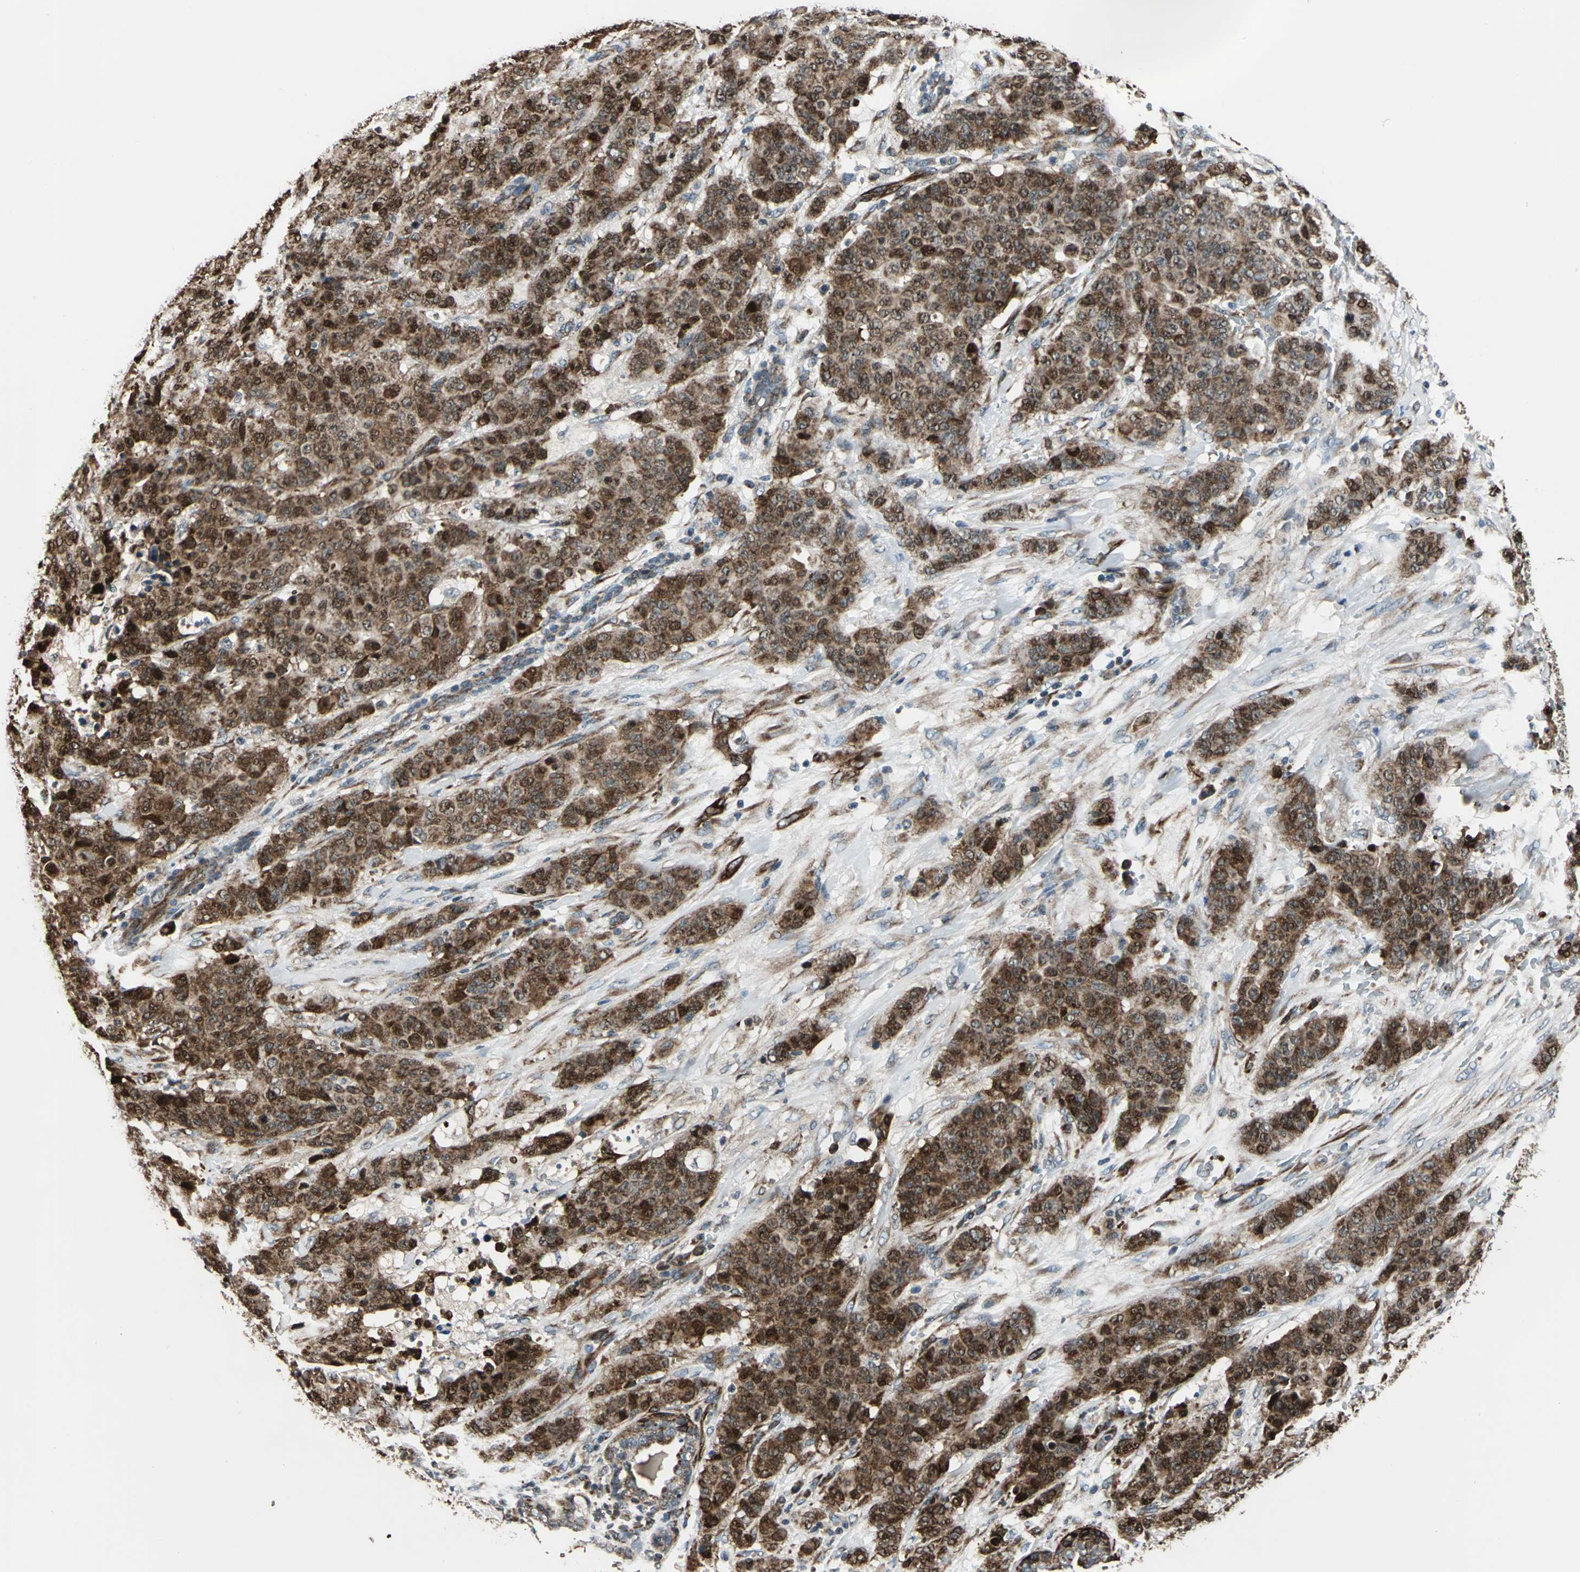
{"staining": {"intensity": "strong", "quantity": ">75%", "location": "cytoplasmic/membranous,nuclear"}, "tissue": "breast cancer", "cell_type": "Tumor cells", "image_type": "cancer", "snomed": [{"axis": "morphology", "description": "Duct carcinoma"}, {"axis": "topography", "description": "Breast"}], "caption": "Immunohistochemistry (DAB (3,3'-diaminobenzidine)) staining of human breast cancer (intraductal carcinoma) shows strong cytoplasmic/membranous and nuclear protein expression in approximately >75% of tumor cells.", "gene": "EXD2", "patient": {"sex": "female", "age": 40}}